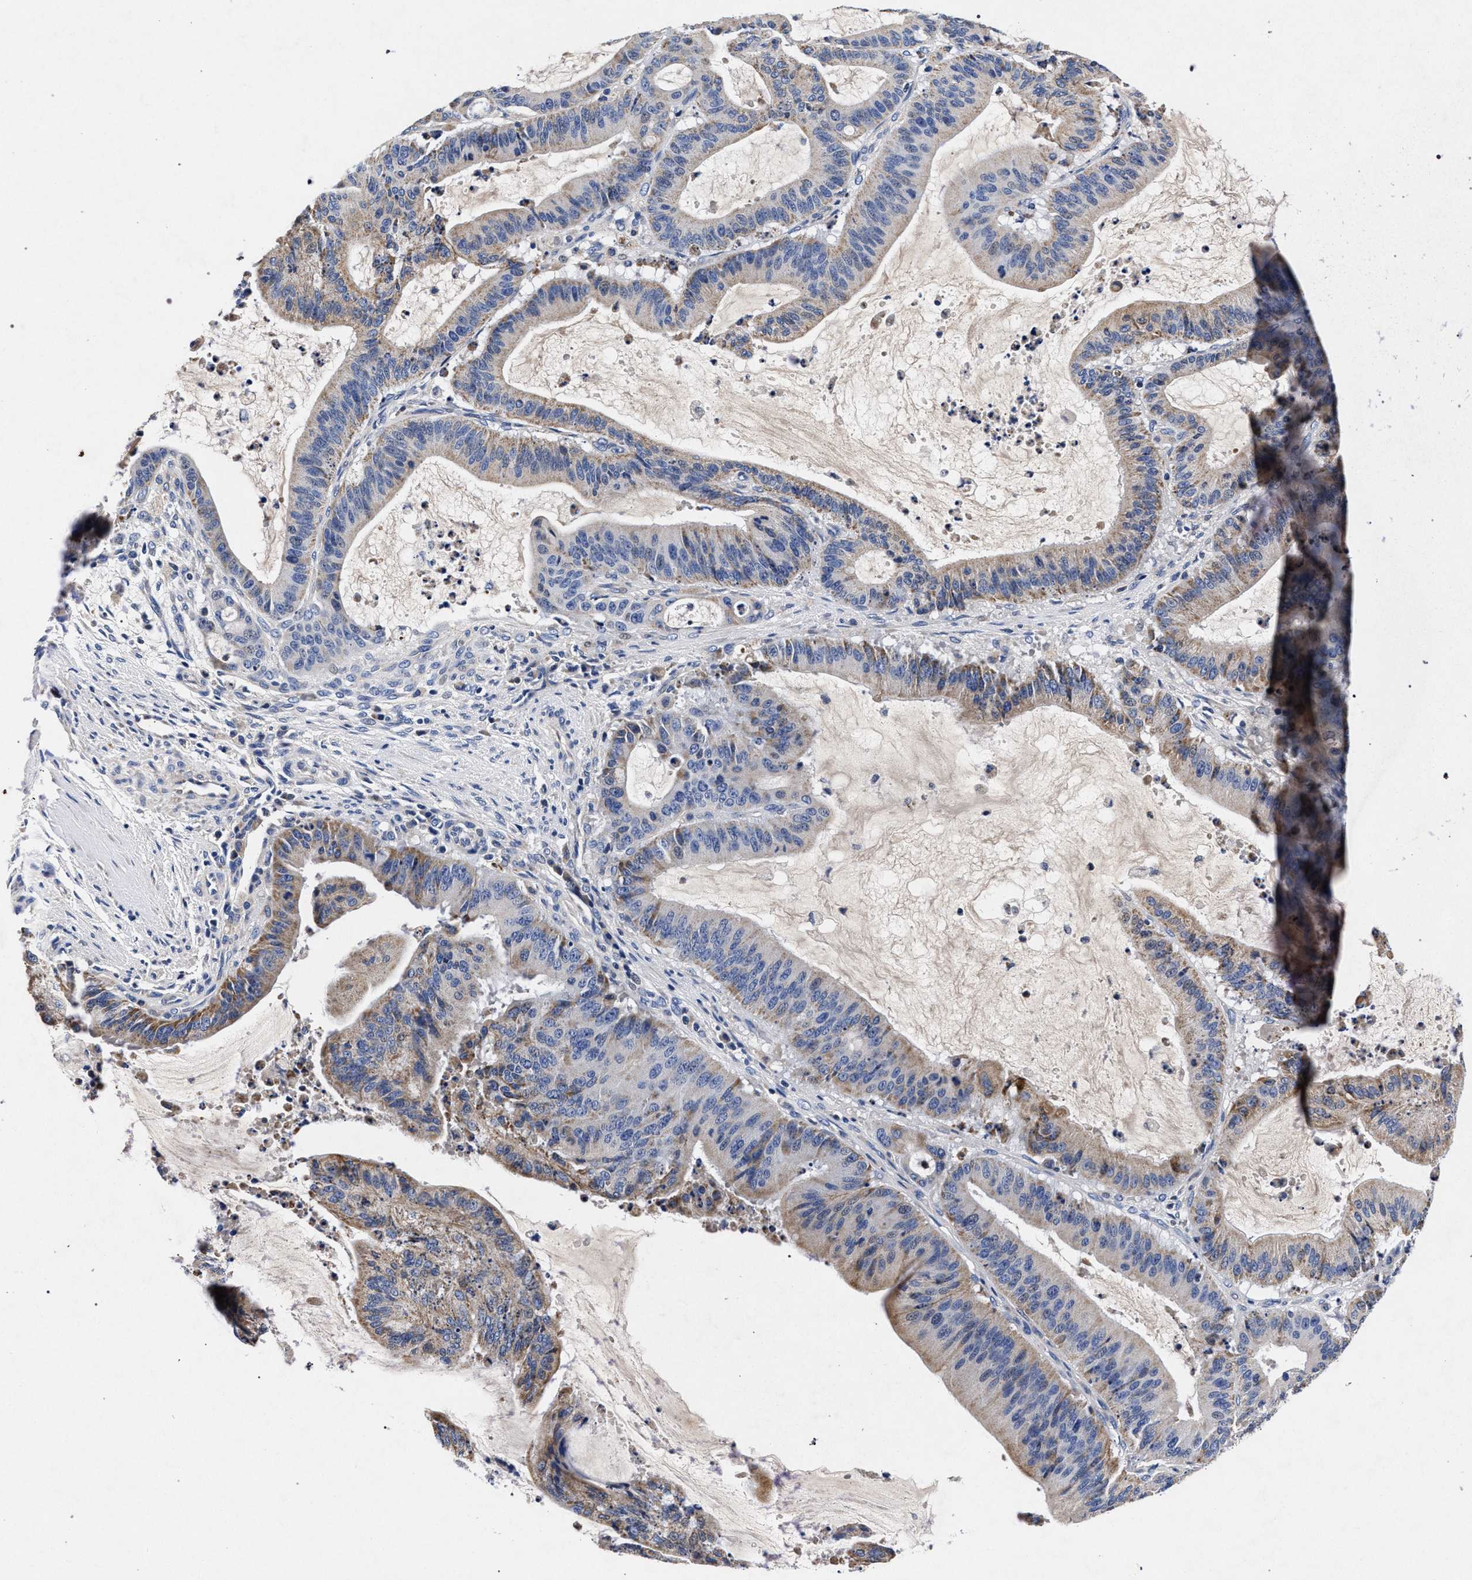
{"staining": {"intensity": "weak", "quantity": "25%-75%", "location": "cytoplasmic/membranous"}, "tissue": "liver cancer", "cell_type": "Tumor cells", "image_type": "cancer", "snomed": [{"axis": "morphology", "description": "Normal tissue, NOS"}, {"axis": "morphology", "description": "Cholangiocarcinoma"}, {"axis": "topography", "description": "Liver"}, {"axis": "topography", "description": "Peripheral nerve tissue"}], "caption": "Immunohistochemistry micrograph of human cholangiocarcinoma (liver) stained for a protein (brown), which exhibits low levels of weak cytoplasmic/membranous expression in approximately 25%-75% of tumor cells.", "gene": "HSD17B14", "patient": {"sex": "female", "age": 73}}